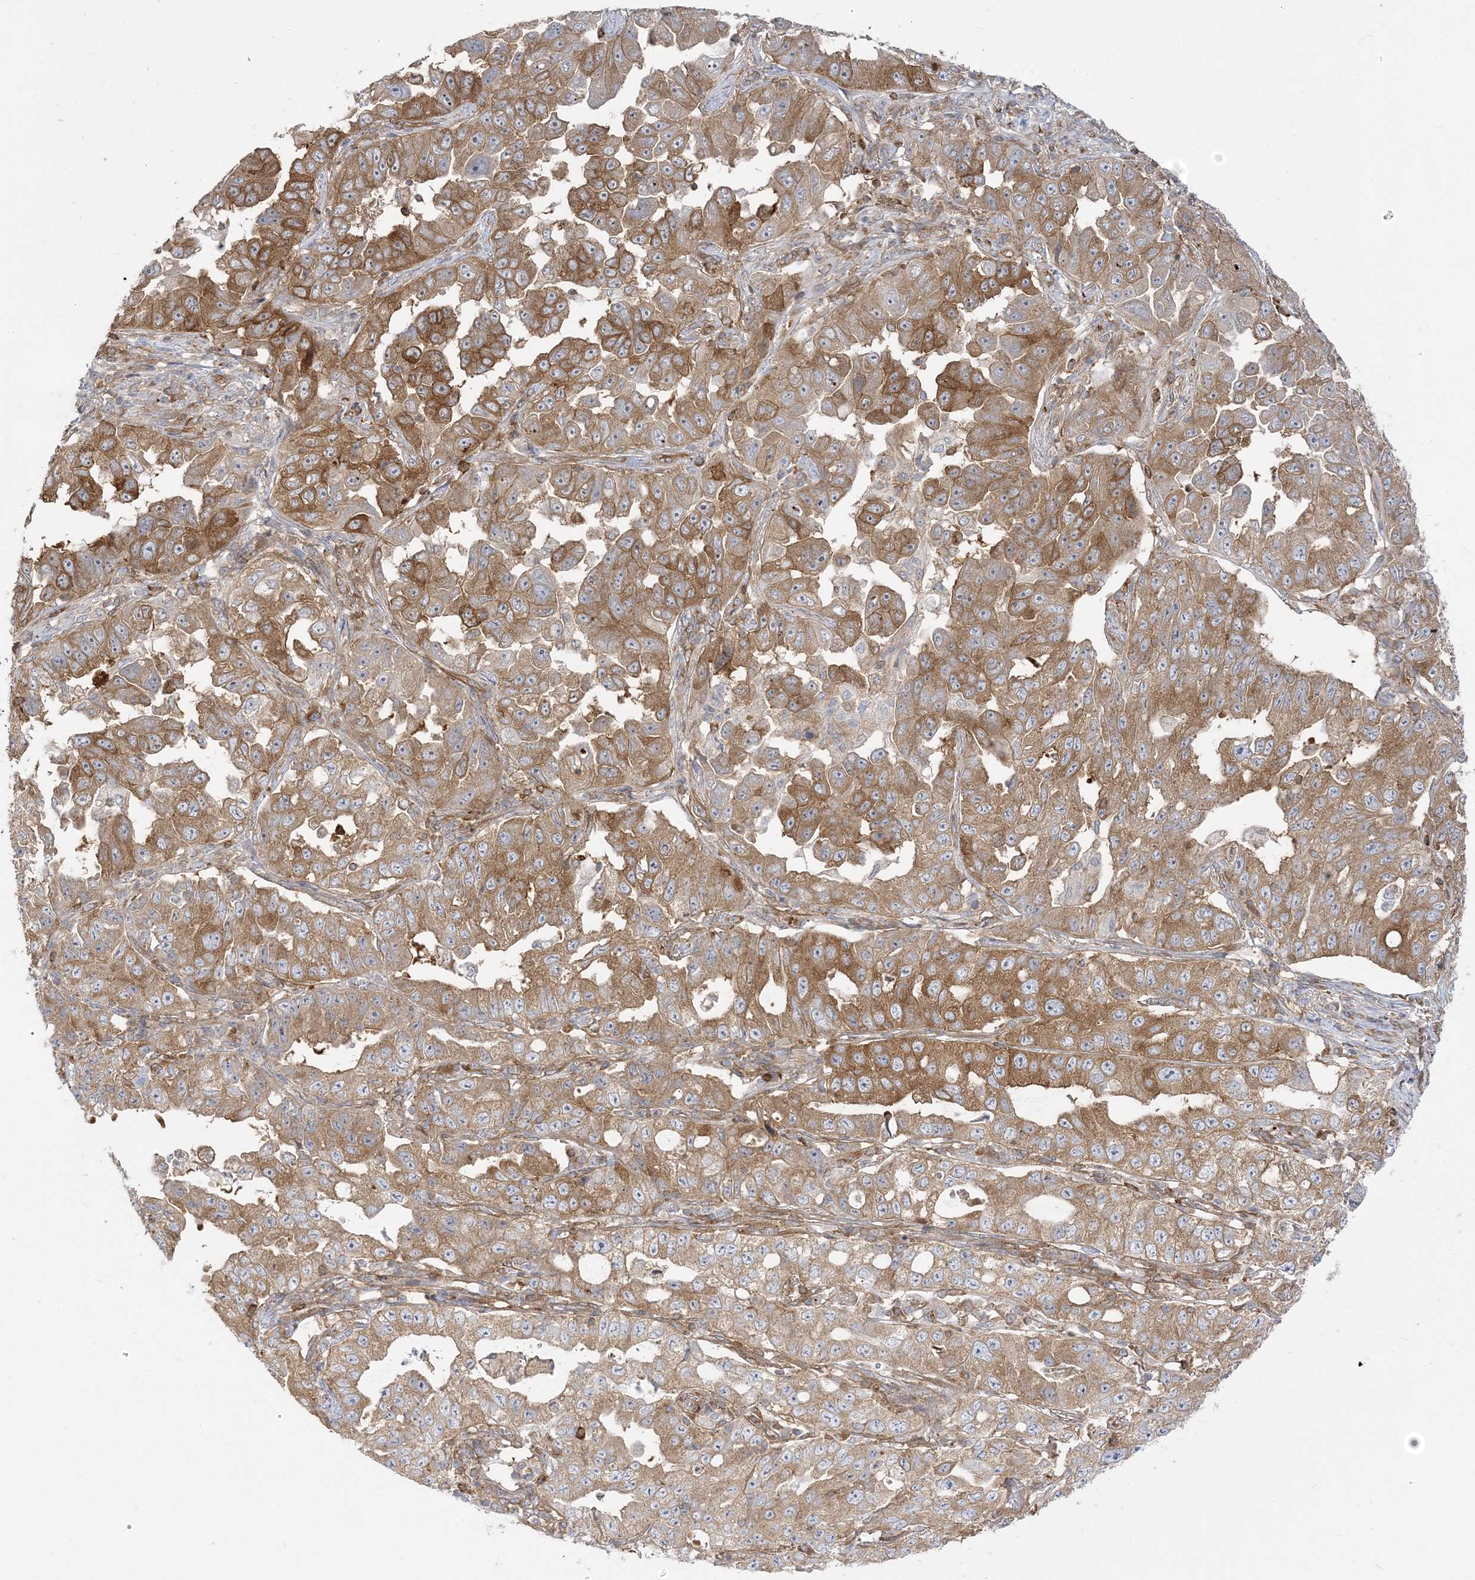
{"staining": {"intensity": "moderate", "quantity": ">75%", "location": "cytoplasmic/membranous"}, "tissue": "lung cancer", "cell_type": "Tumor cells", "image_type": "cancer", "snomed": [{"axis": "morphology", "description": "Adenocarcinoma, NOS"}, {"axis": "topography", "description": "Lung"}], "caption": "About >75% of tumor cells in human adenocarcinoma (lung) demonstrate moderate cytoplasmic/membranous protein positivity as visualized by brown immunohistochemical staining.", "gene": "STAM", "patient": {"sex": "female", "age": 51}}